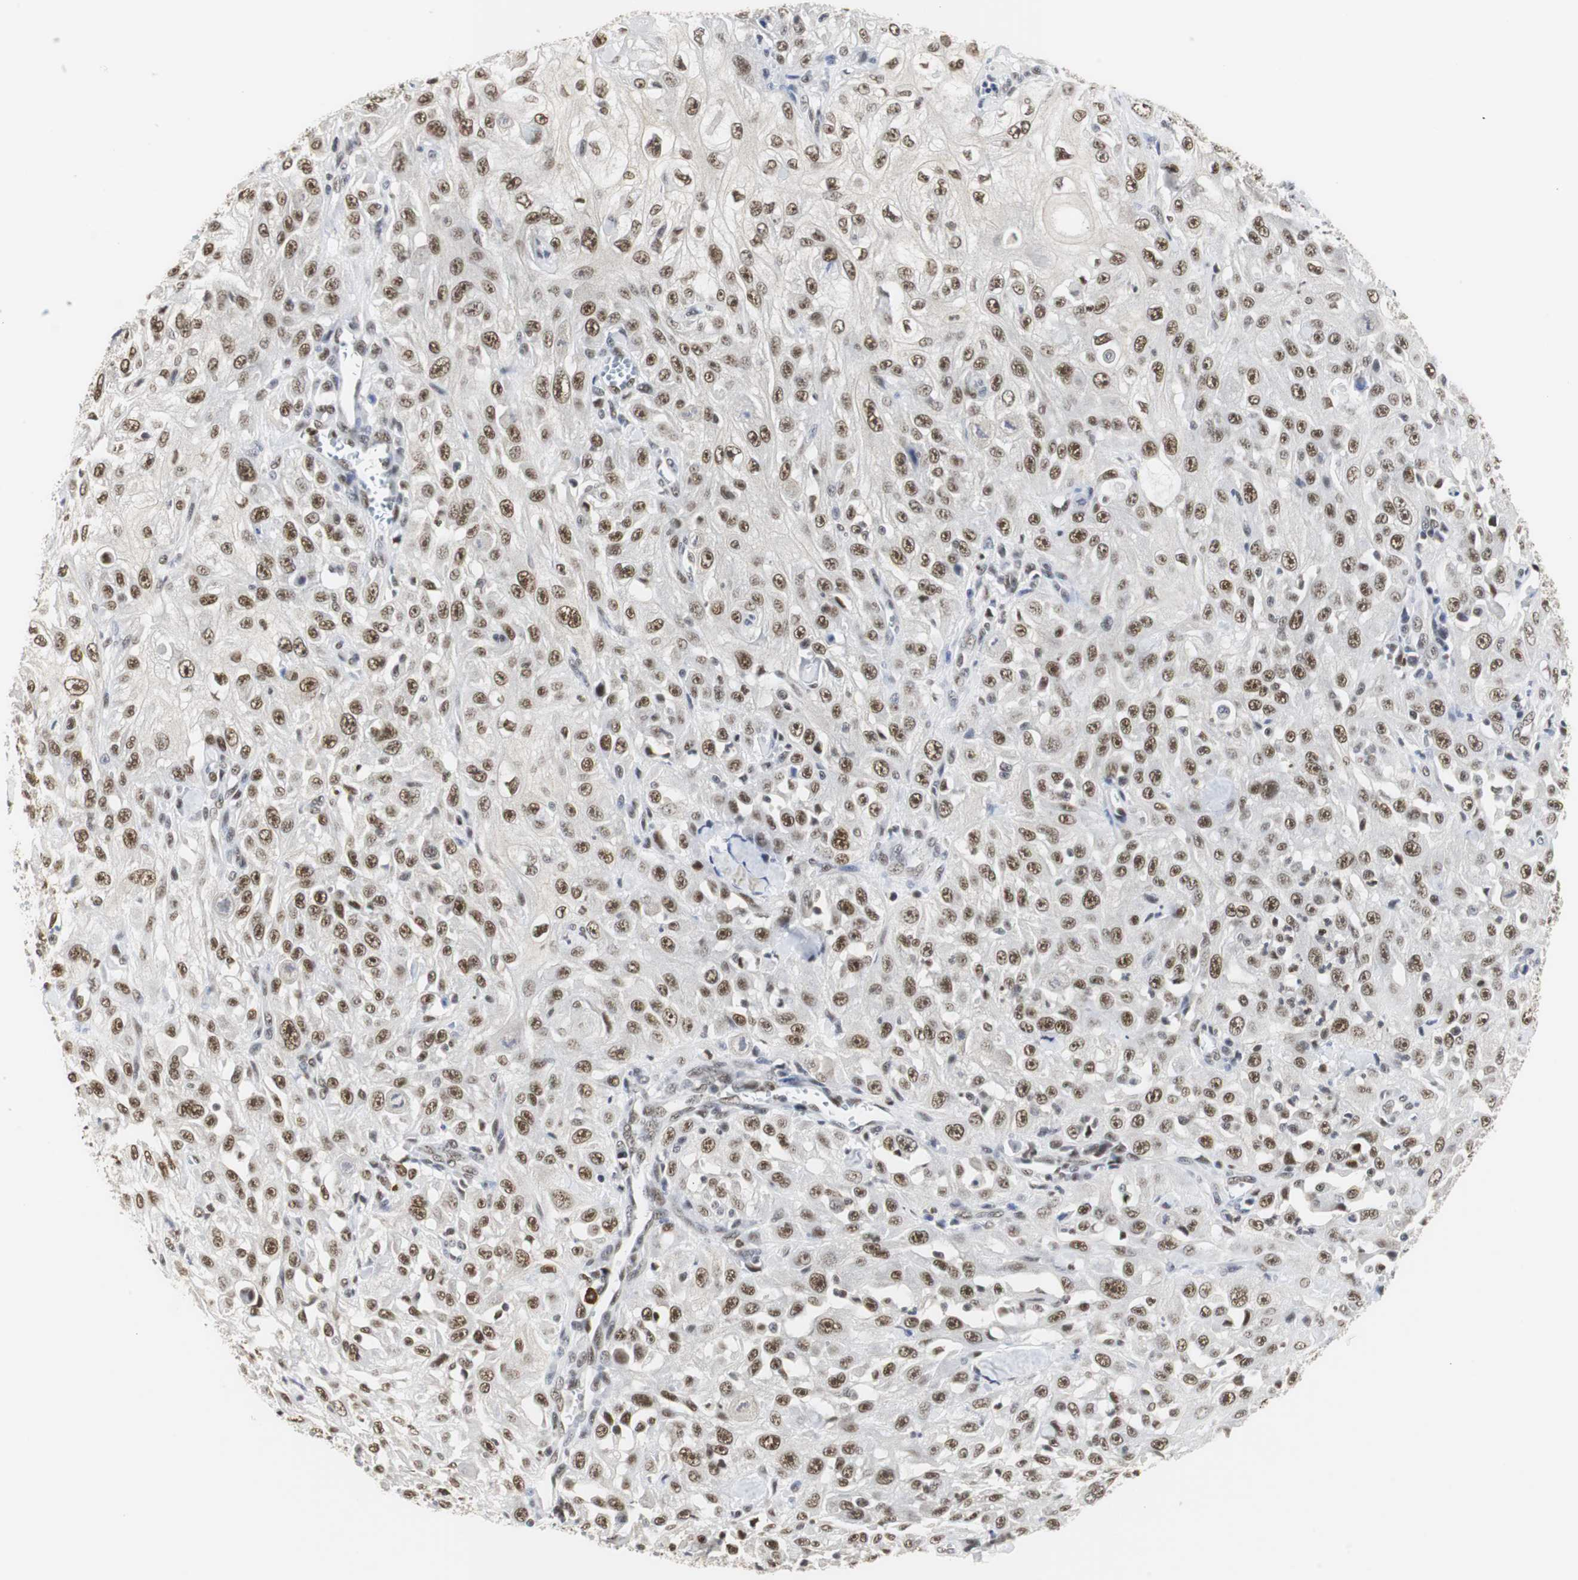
{"staining": {"intensity": "strong", "quantity": ">75%", "location": "nuclear"}, "tissue": "skin cancer", "cell_type": "Tumor cells", "image_type": "cancer", "snomed": [{"axis": "morphology", "description": "Squamous cell carcinoma, NOS"}, {"axis": "morphology", "description": "Squamous cell carcinoma, metastatic, NOS"}, {"axis": "topography", "description": "Skin"}, {"axis": "topography", "description": "Lymph node"}], "caption": "A high-resolution micrograph shows immunohistochemistry staining of skin cancer (squamous cell carcinoma), which exhibits strong nuclear expression in about >75% of tumor cells. The protein is stained brown, and the nuclei are stained in blue (DAB IHC with brightfield microscopy, high magnification).", "gene": "ZFC3H1", "patient": {"sex": "male", "age": 75}}